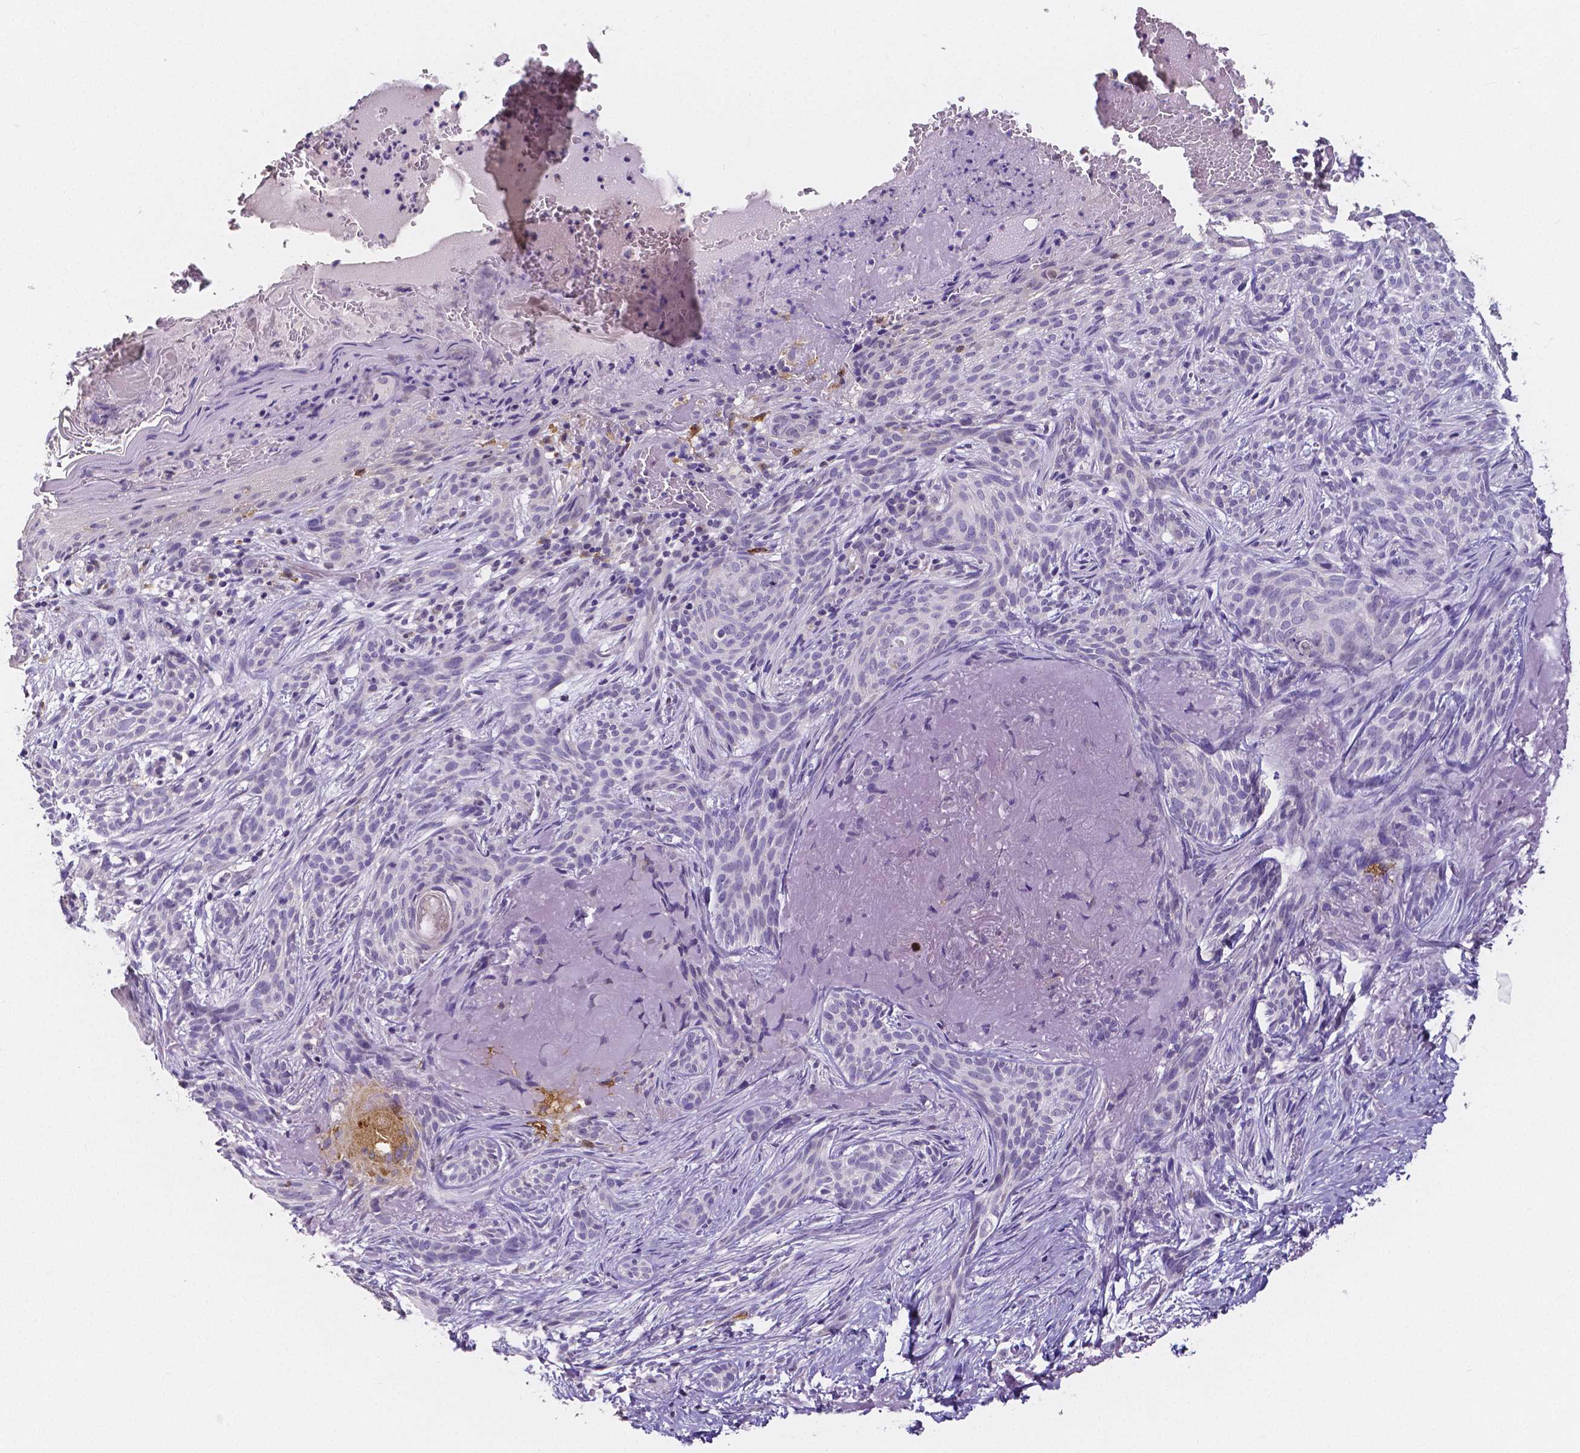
{"staining": {"intensity": "negative", "quantity": "none", "location": "none"}, "tissue": "skin cancer", "cell_type": "Tumor cells", "image_type": "cancer", "snomed": [{"axis": "morphology", "description": "Basal cell carcinoma"}, {"axis": "topography", "description": "Skin"}], "caption": "The immunohistochemistry (IHC) image has no significant positivity in tumor cells of skin basal cell carcinoma tissue. The staining is performed using DAB (3,3'-diaminobenzidine) brown chromogen with nuclei counter-stained in using hematoxylin.", "gene": "ACP5", "patient": {"sex": "male", "age": 84}}